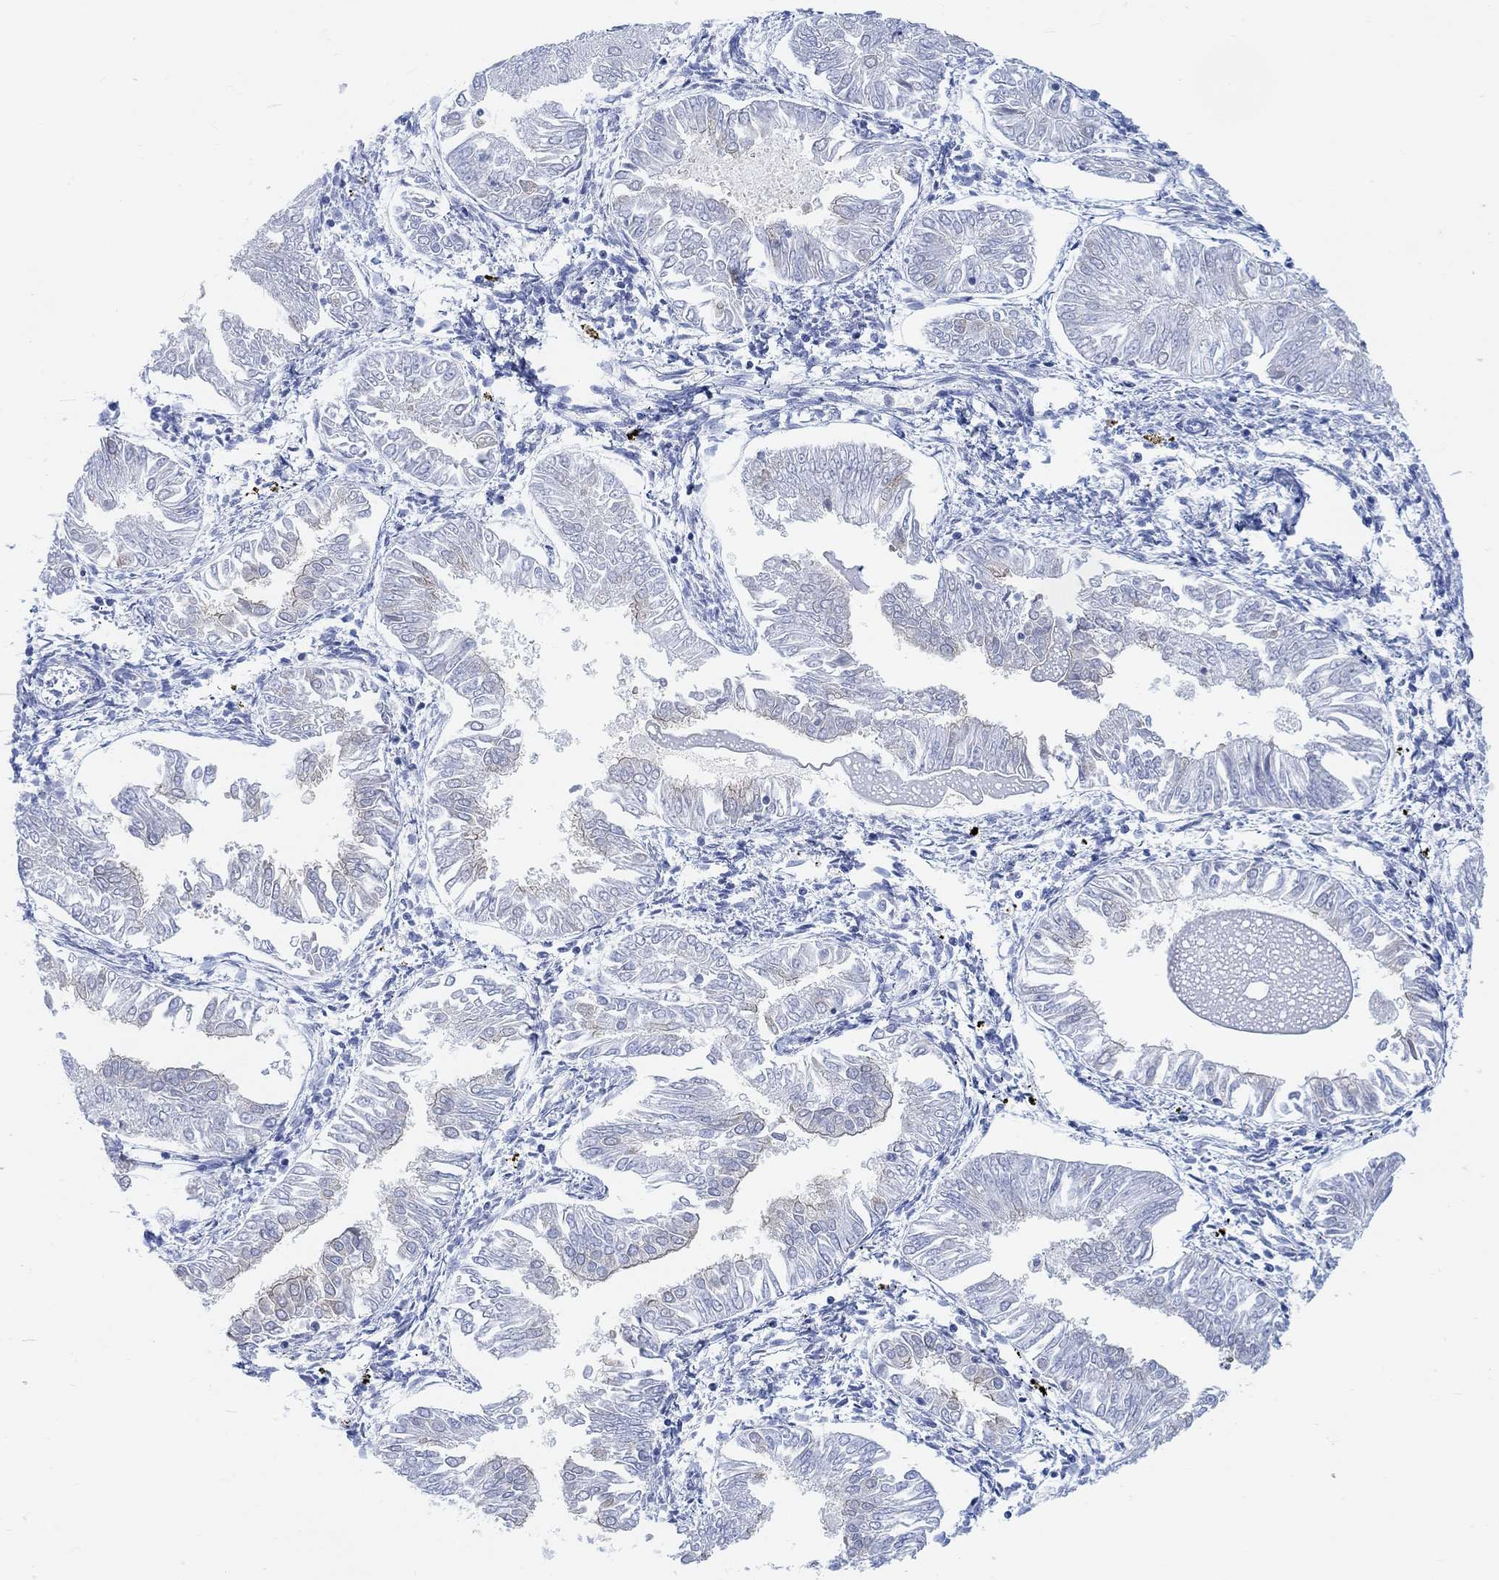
{"staining": {"intensity": "negative", "quantity": "none", "location": "none"}, "tissue": "endometrial cancer", "cell_type": "Tumor cells", "image_type": "cancer", "snomed": [{"axis": "morphology", "description": "Adenocarcinoma, NOS"}, {"axis": "topography", "description": "Endometrium"}], "caption": "Tumor cells show no significant protein positivity in endometrial adenocarcinoma. (Immunohistochemistry (ihc), brightfield microscopy, high magnification).", "gene": "ENO4", "patient": {"sex": "female", "age": 53}}